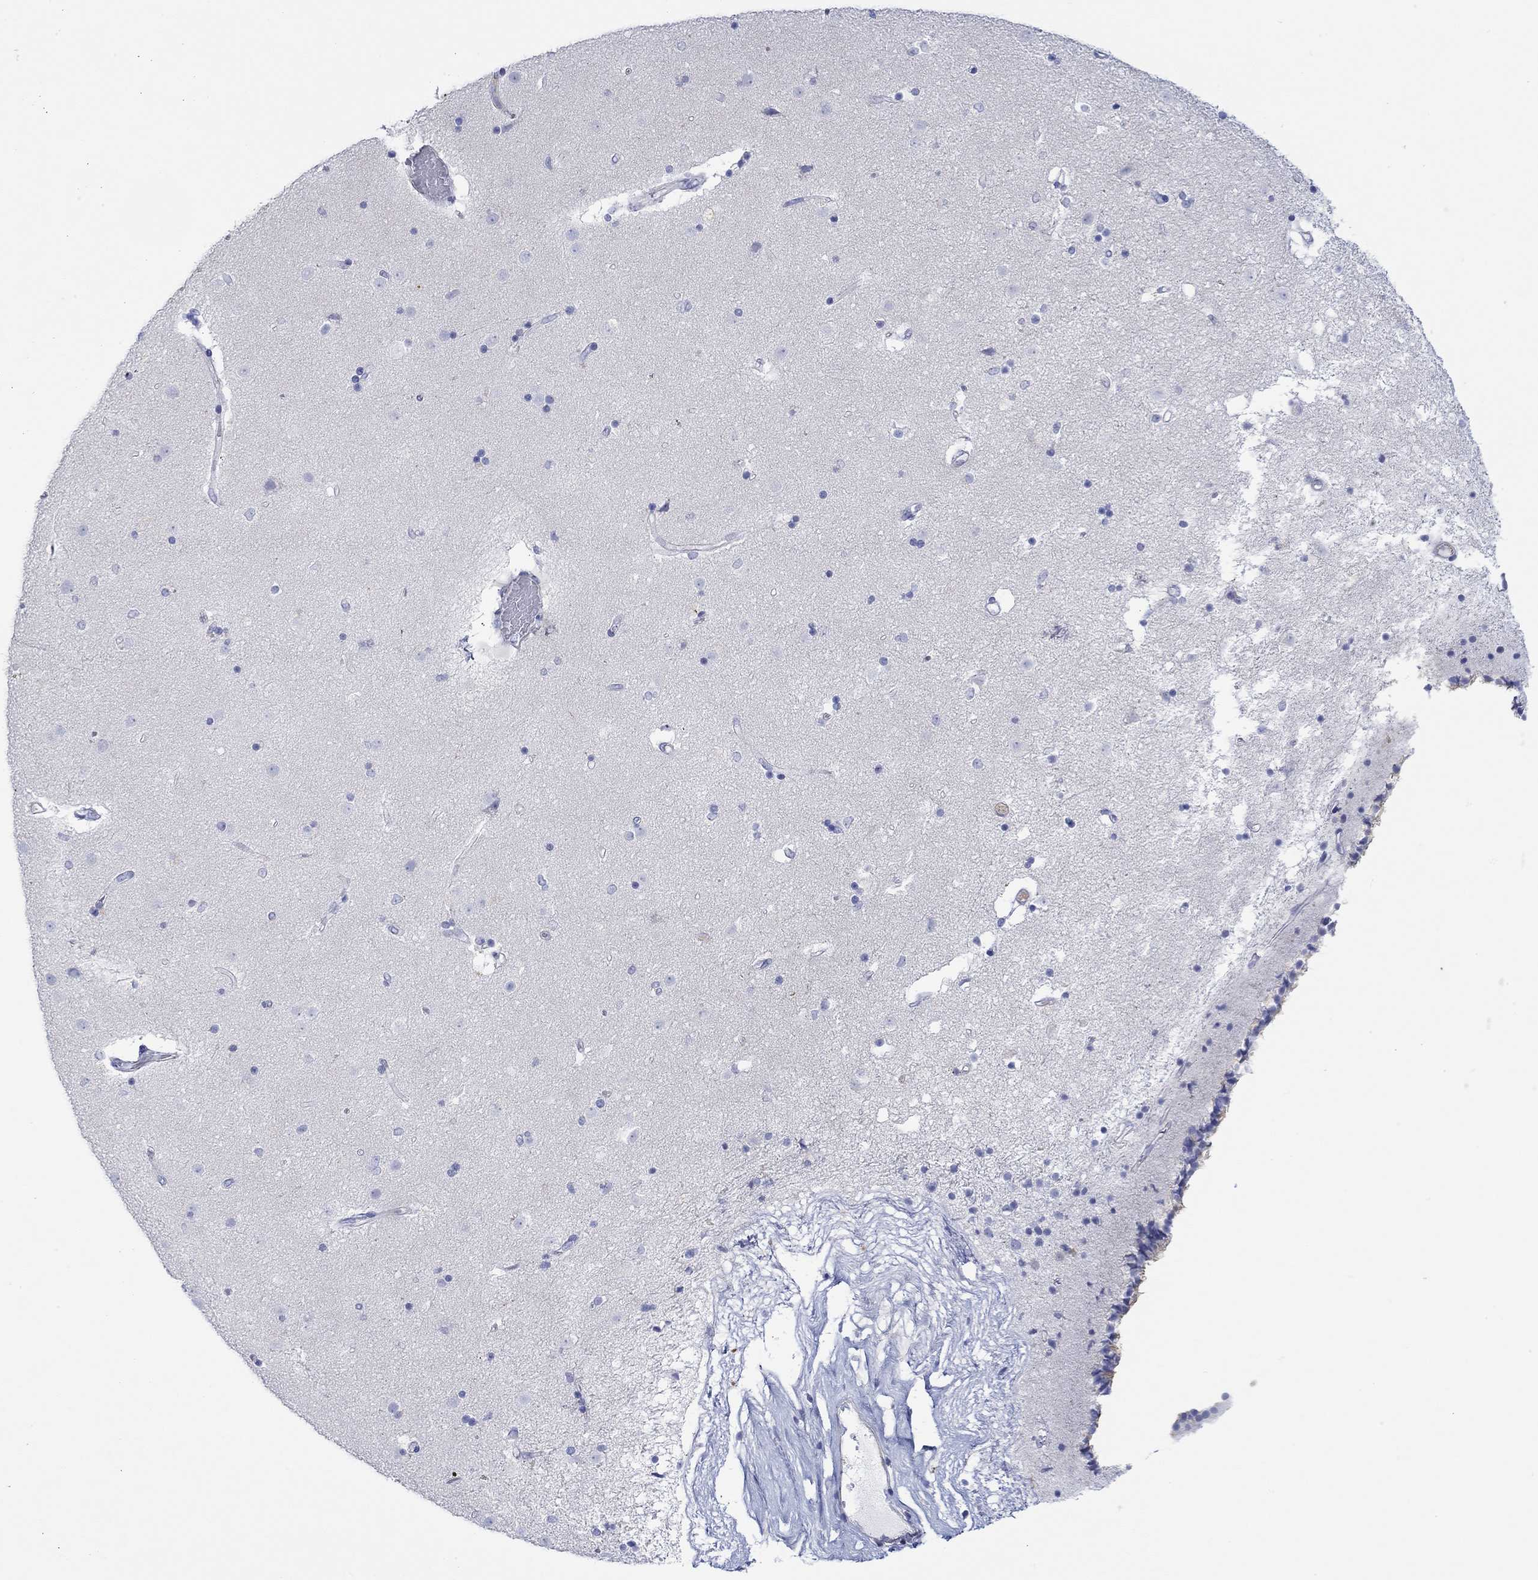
{"staining": {"intensity": "negative", "quantity": "none", "location": "none"}, "tissue": "caudate", "cell_type": "Glial cells", "image_type": "normal", "snomed": [{"axis": "morphology", "description": "Normal tissue, NOS"}, {"axis": "topography", "description": "Lateral ventricle wall"}], "caption": "An immunohistochemistry histopathology image of unremarkable caudate is shown. There is no staining in glial cells of caudate. Nuclei are stained in blue.", "gene": "PPIL6", "patient": {"sex": "female", "age": 71}}